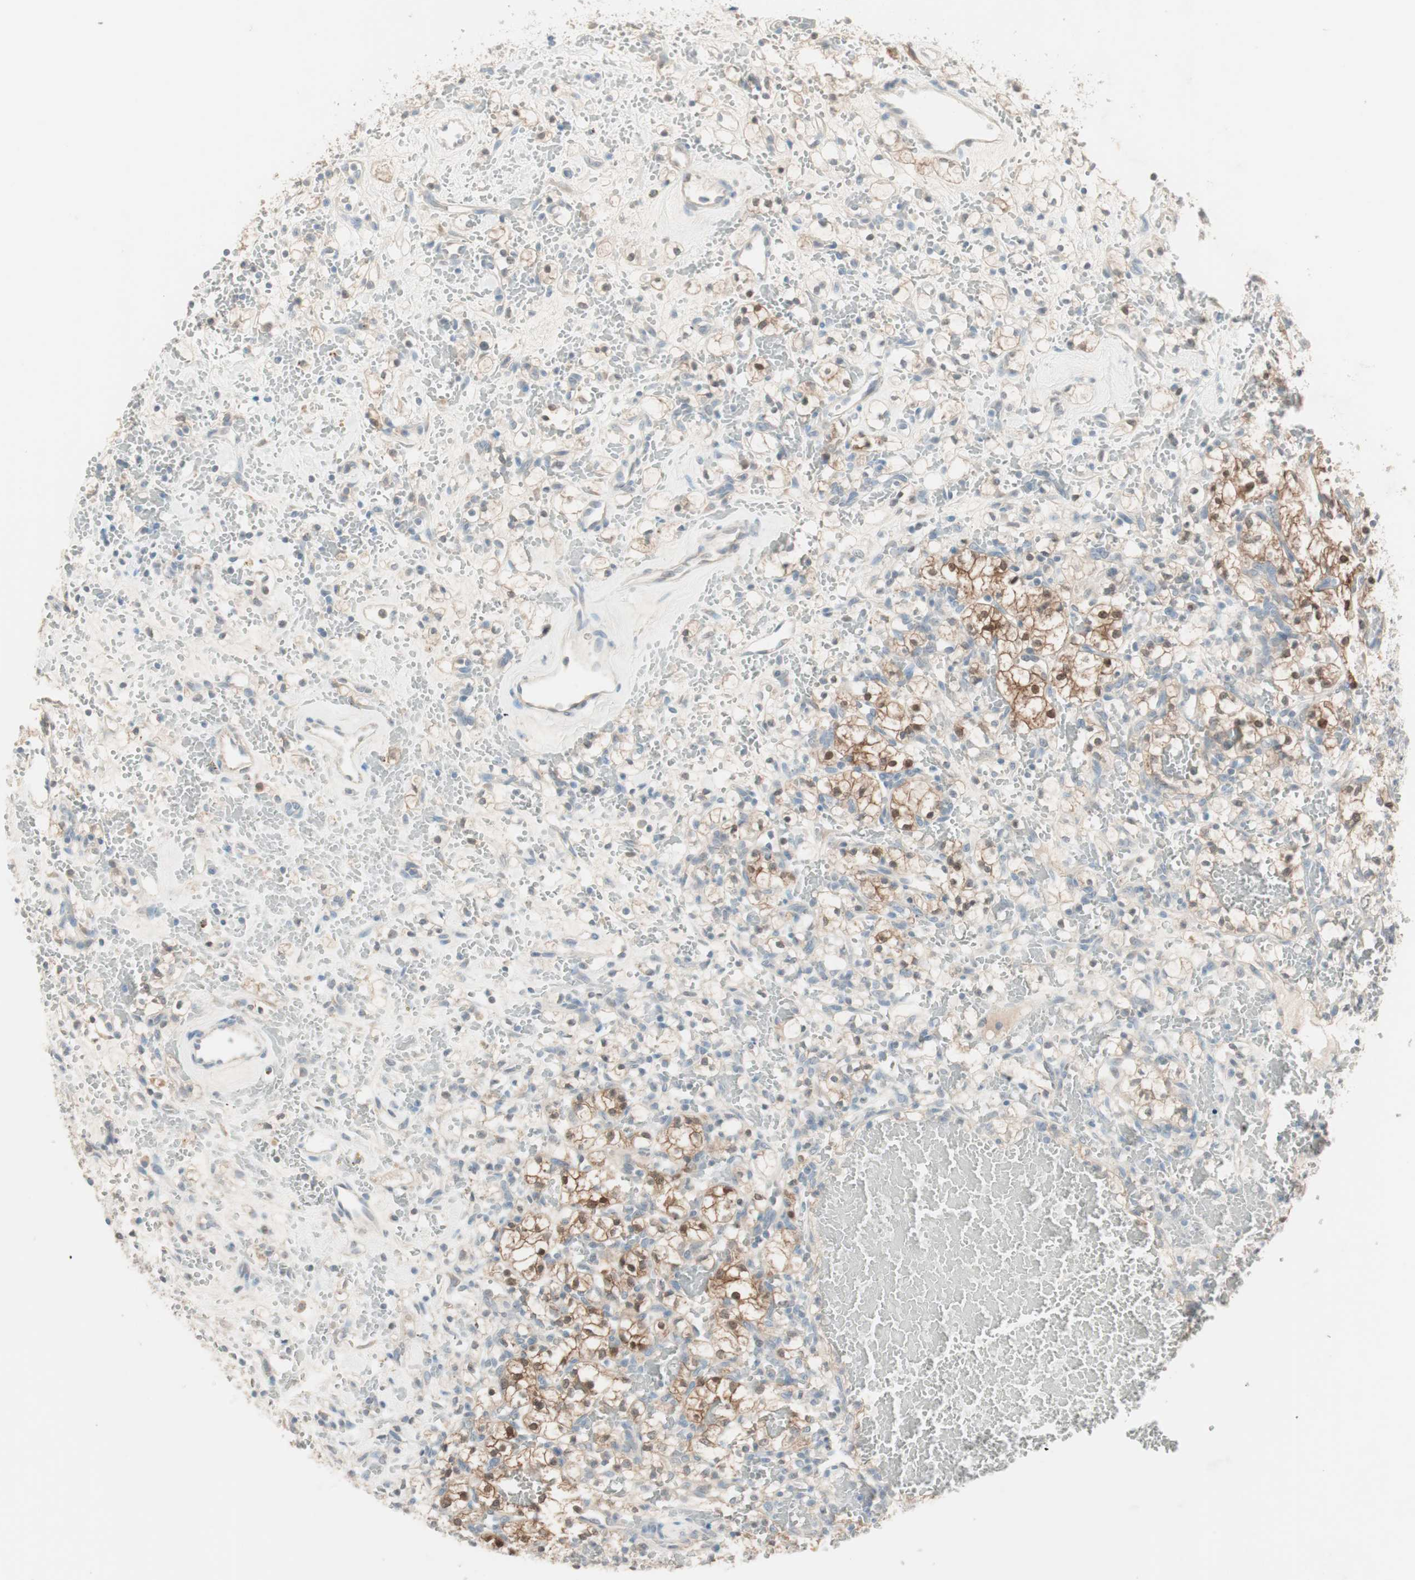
{"staining": {"intensity": "moderate", "quantity": ">75%", "location": "cytoplasmic/membranous,nuclear"}, "tissue": "renal cancer", "cell_type": "Tumor cells", "image_type": "cancer", "snomed": [{"axis": "morphology", "description": "Adenocarcinoma, NOS"}, {"axis": "topography", "description": "Kidney"}], "caption": "This image exhibits immunohistochemistry staining of renal cancer, with medium moderate cytoplasmic/membranous and nuclear expression in approximately >75% of tumor cells.", "gene": "KHK", "patient": {"sex": "female", "age": 60}}